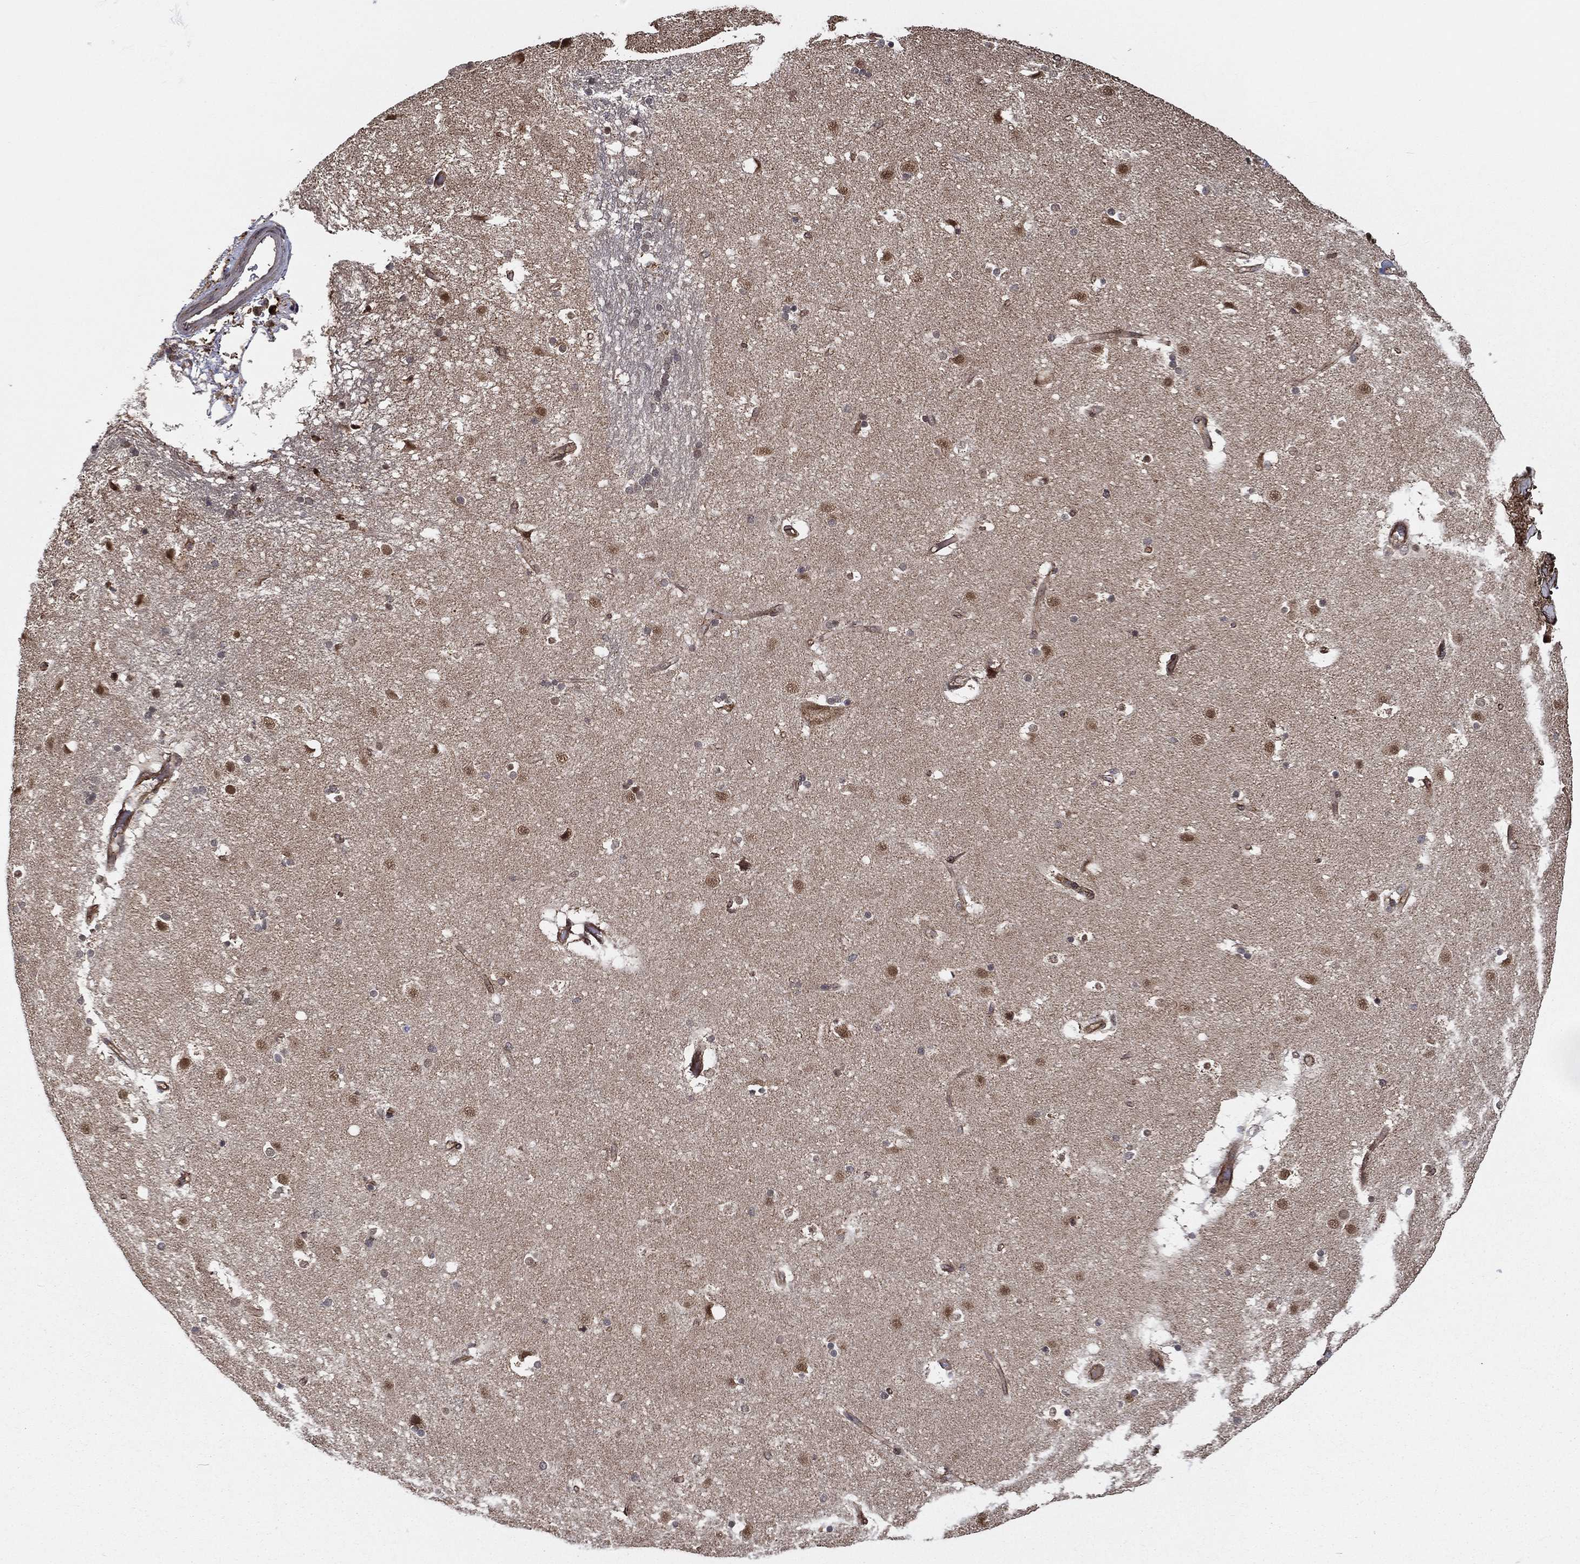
{"staining": {"intensity": "moderate", "quantity": "<25%", "location": "nuclear"}, "tissue": "caudate", "cell_type": "Glial cells", "image_type": "normal", "snomed": [{"axis": "morphology", "description": "Normal tissue, NOS"}, {"axis": "topography", "description": "Lateral ventricle wall"}], "caption": "Immunohistochemistry (IHC) photomicrograph of normal caudate: human caudate stained using immunohistochemistry displays low levels of moderate protein expression localized specifically in the nuclear of glial cells, appearing as a nuclear brown color.", "gene": "UACA", "patient": {"sex": "male", "age": 51}}